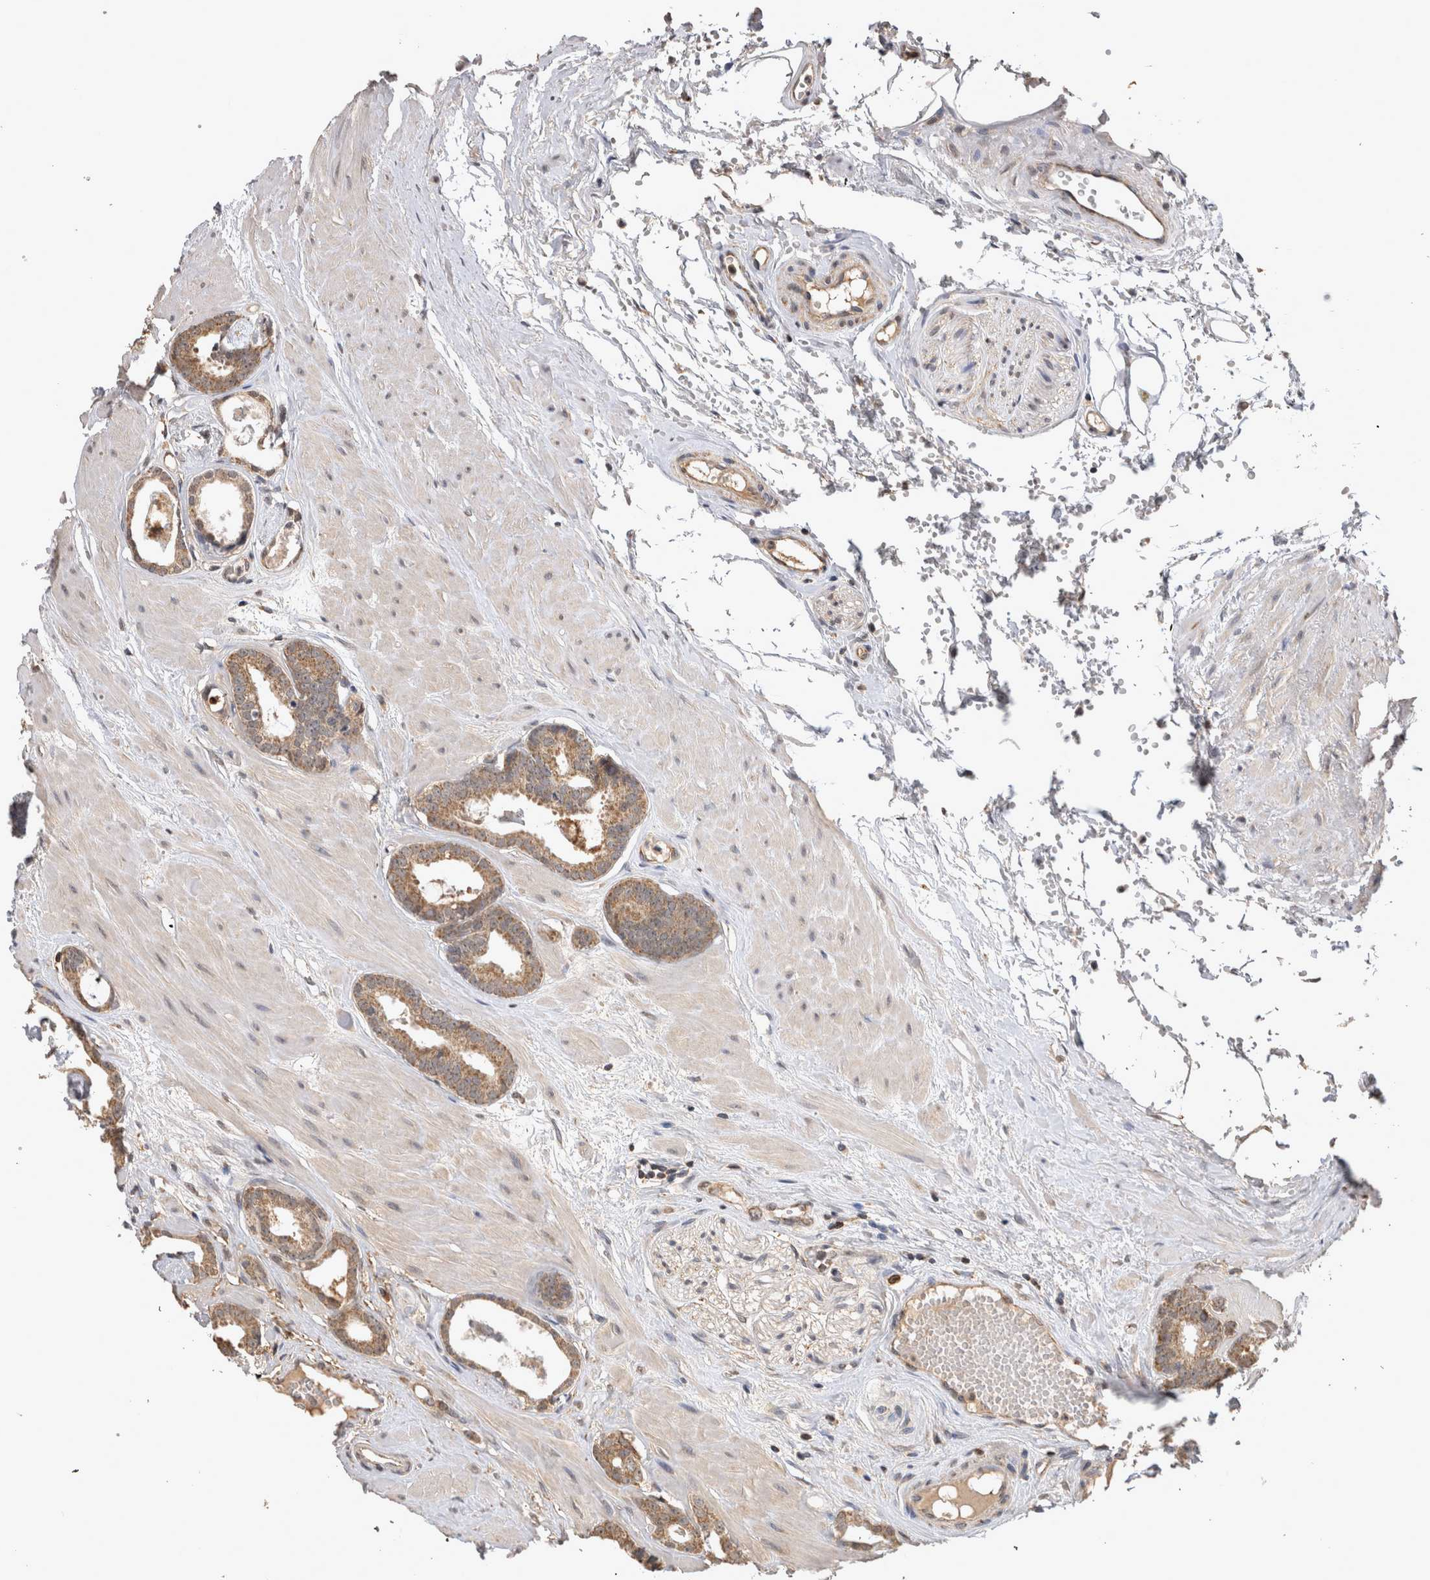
{"staining": {"intensity": "weak", "quantity": ">75%", "location": "cytoplasmic/membranous"}, "tissue": "prostate cancer", "cell_type": "Tumor cells", "image_type": "cancer", "snomed": [{"axis": "morphology", "description": "Adenocarcinoma, Low grade"}, {"axis": "topography", "description": "Prostate"}], "caption": "This photomicrograph reveals prostate cancer stained with immunohistochemistry to label a protein in brown. The cytoplasmic/membranous of tumor cells show weak positivity for the protein. Nuclei are counter-stained blue.", "gene": "PREP", "patient": {"sex": "male", "age": 53}}